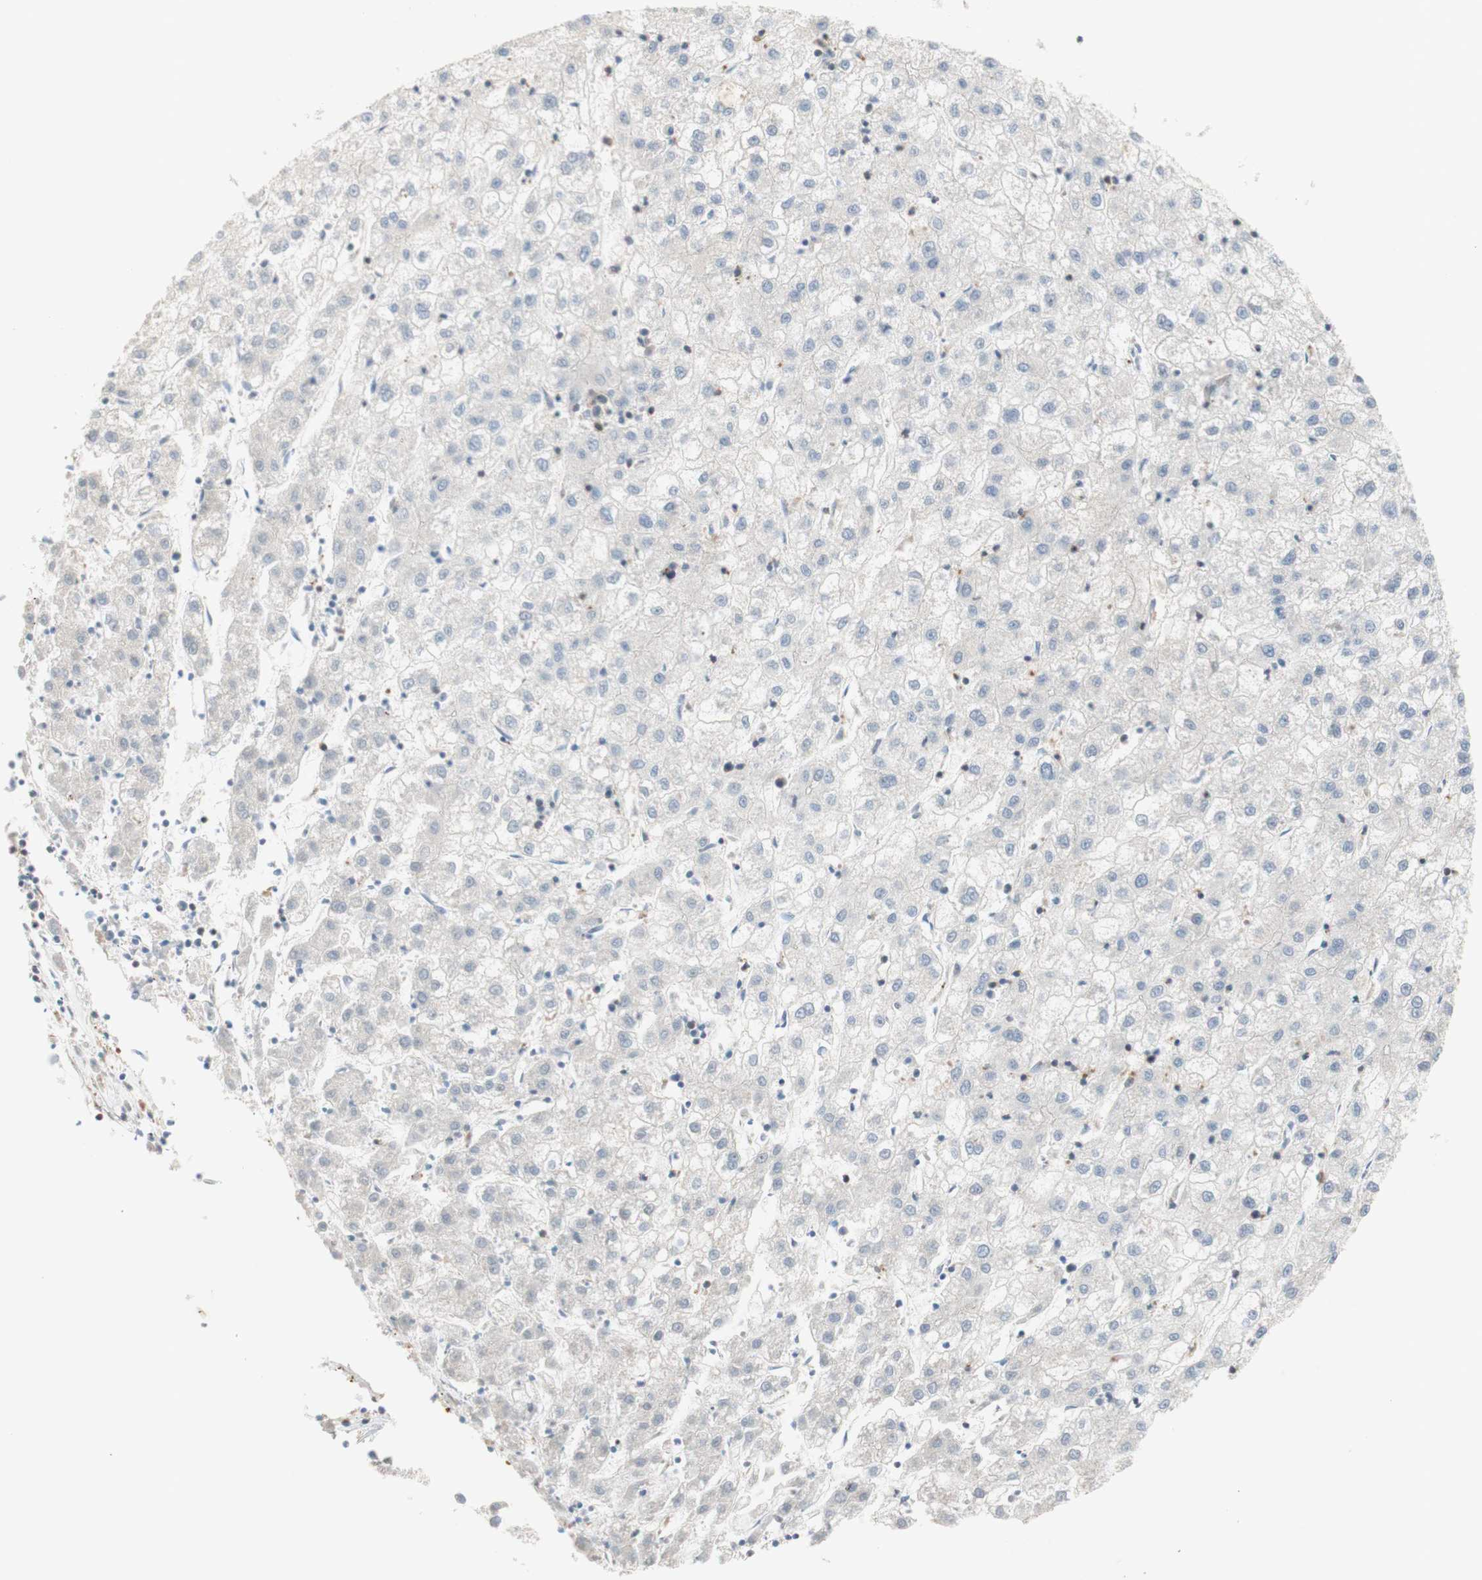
{"staining": {"intensity": "negative", "quantity": "none", "location": "none"}, "tissue": "liver cancer", "cell_type": "Tumor cells", "image_type": "cancer", "snomed": [{"axis": "morphology", "description": "Carcinoma, Hepatocellular, NOS"}, {"axis": "topography", "description": "Liver"}], "caption": "DAB (3,3'-diaminobenzidine) immunohistochemical staining of human liver hepatocellular carcinoma displays no significant staining in tumor cells. (DAB (3,3'-diaminobenzidine) immunohistochemistry (IHC), high magnification).", "gene": "SPINK6", "patient": {"sex": "male", "age": 72}}